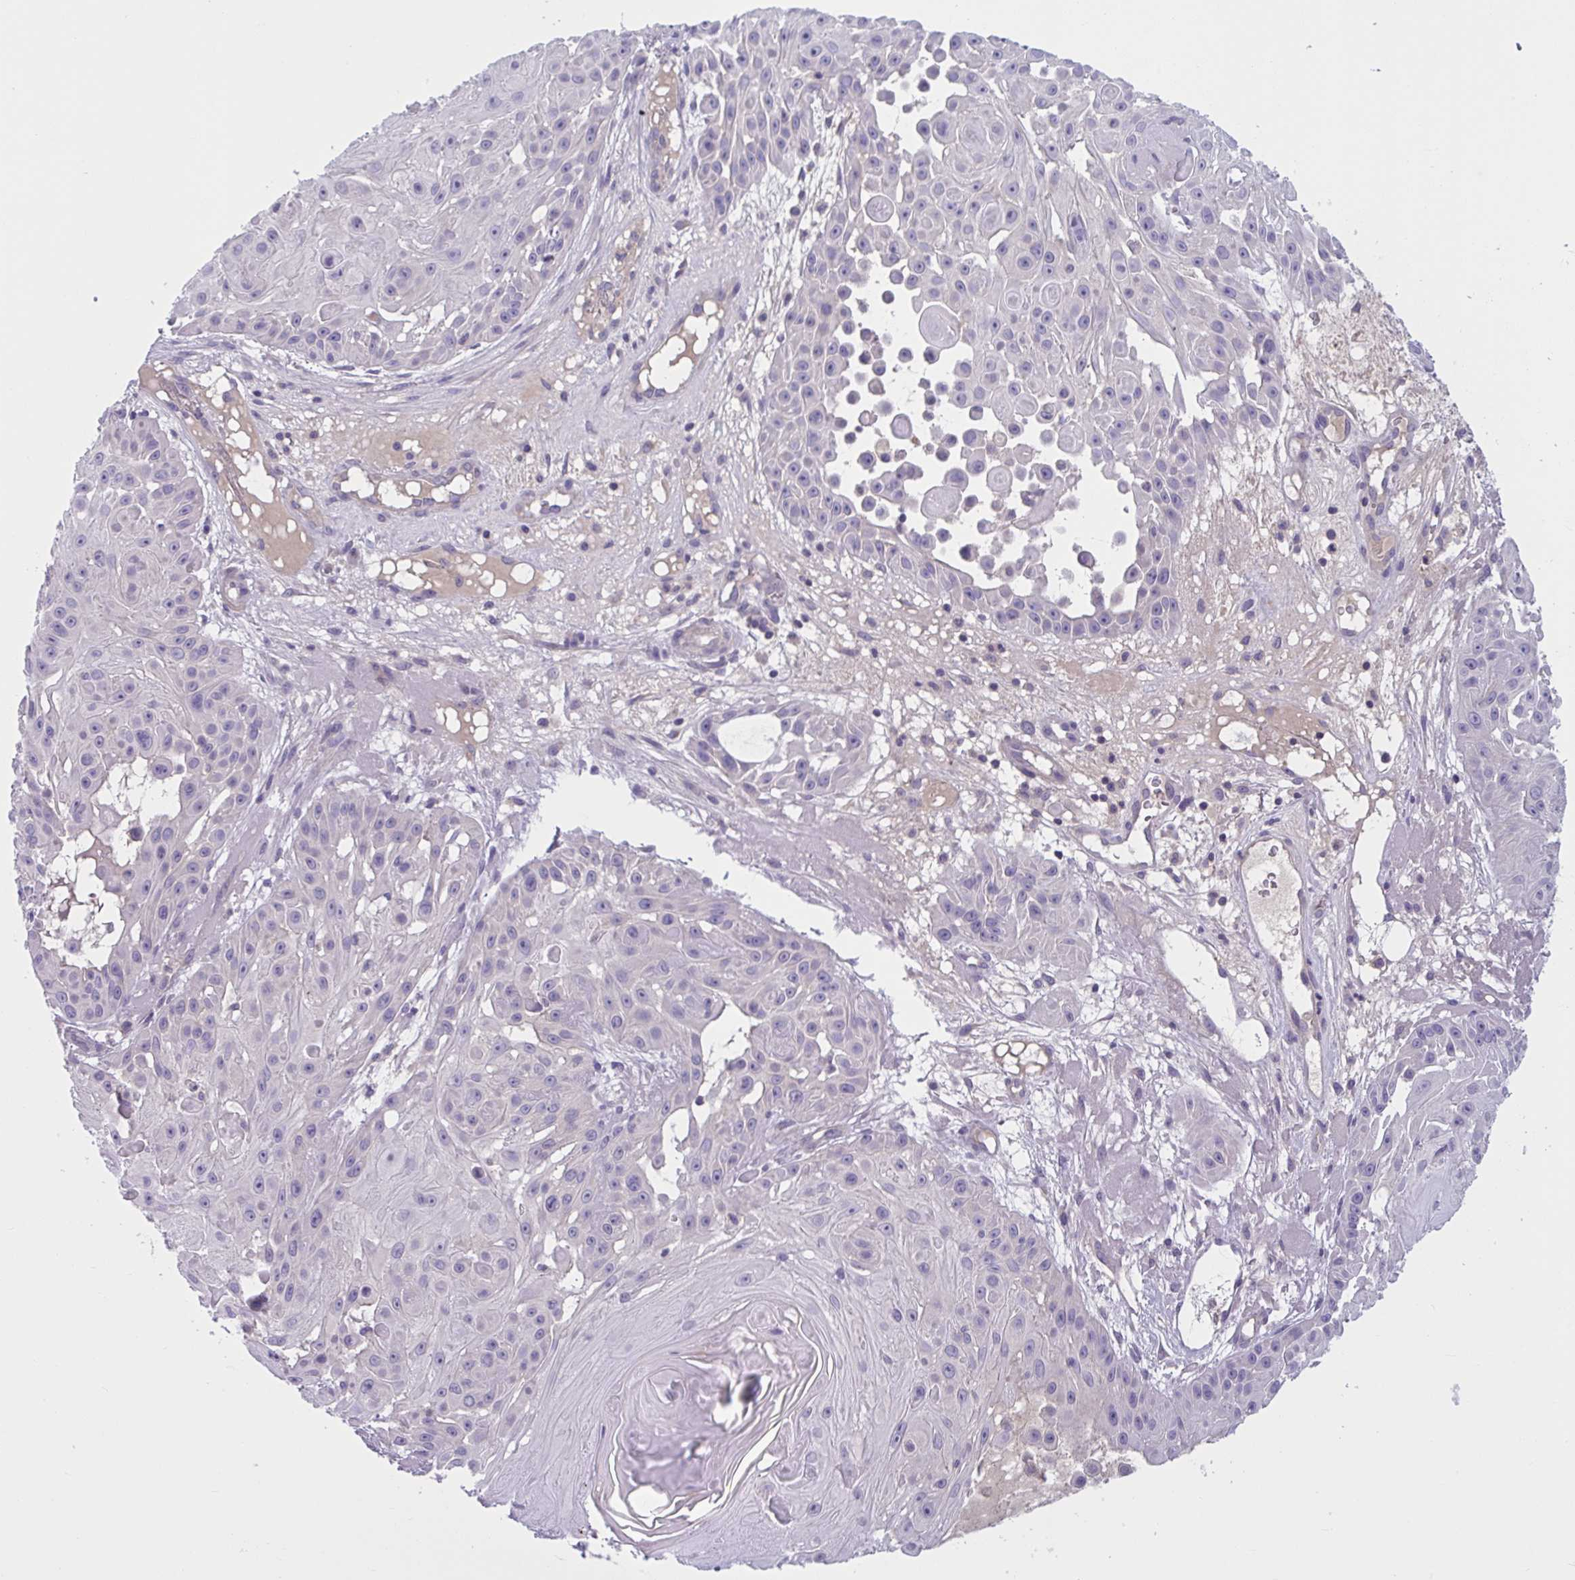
{"staining": {"intensity": "negative", "quantity": "none", "location": "none"}, "tissue": "skin cancer", "cell_type": "Tumor cells", "image_type": "cancer", "snomed": [{"axis": "morphology", "description": "Squamous cell carcinoma, NOS"}, {"axis": "topography", "description": "Skin"}], "caption": "Histopathology image shows no protein staining in tumor cells of squamous cell carcinoma (skin) tissue.", "gene": "WNT9B", "patient": {"sex": "male", "age": 91}}